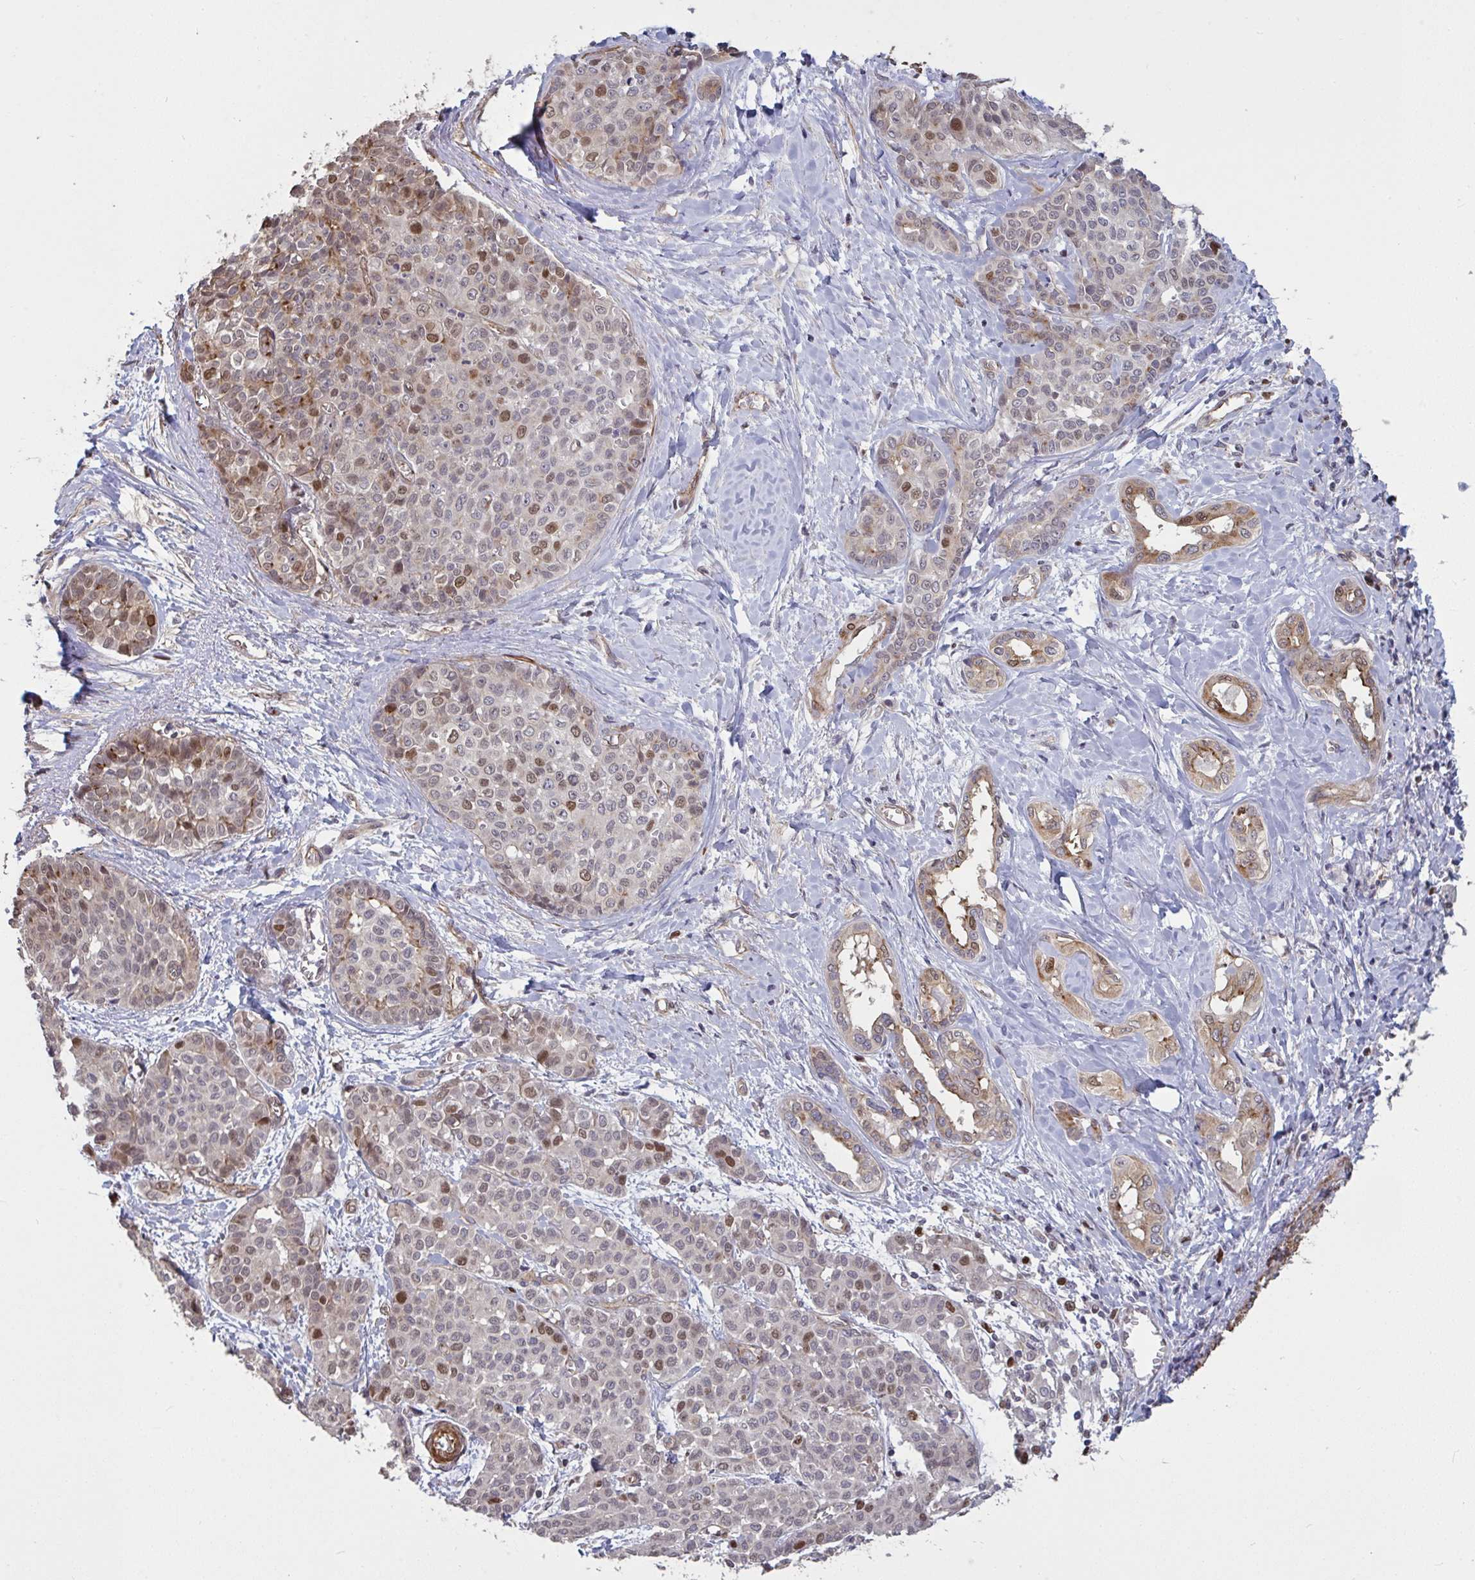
{"staining": {"intensity": "moderate", "quantity": "25%-75%", "location": "nuclear"}, "tissue": "liver cancer", "cell_type": "Tumor cells", "image_type": "cancer", "snomed": [{"axis": "morphology", "description": "Cholangiocarcinoma"}, {"axis": "topography", "description": "Liver"}], "caption": "Cholangiocarcinoma (liver) was stained to show a protein in brown. There is medium levels of moderate nuclear positivity in approximately 25%-75% of tumor cells.", "gene": "IPO5", "patient": {"sex": "female", "age": 77}}